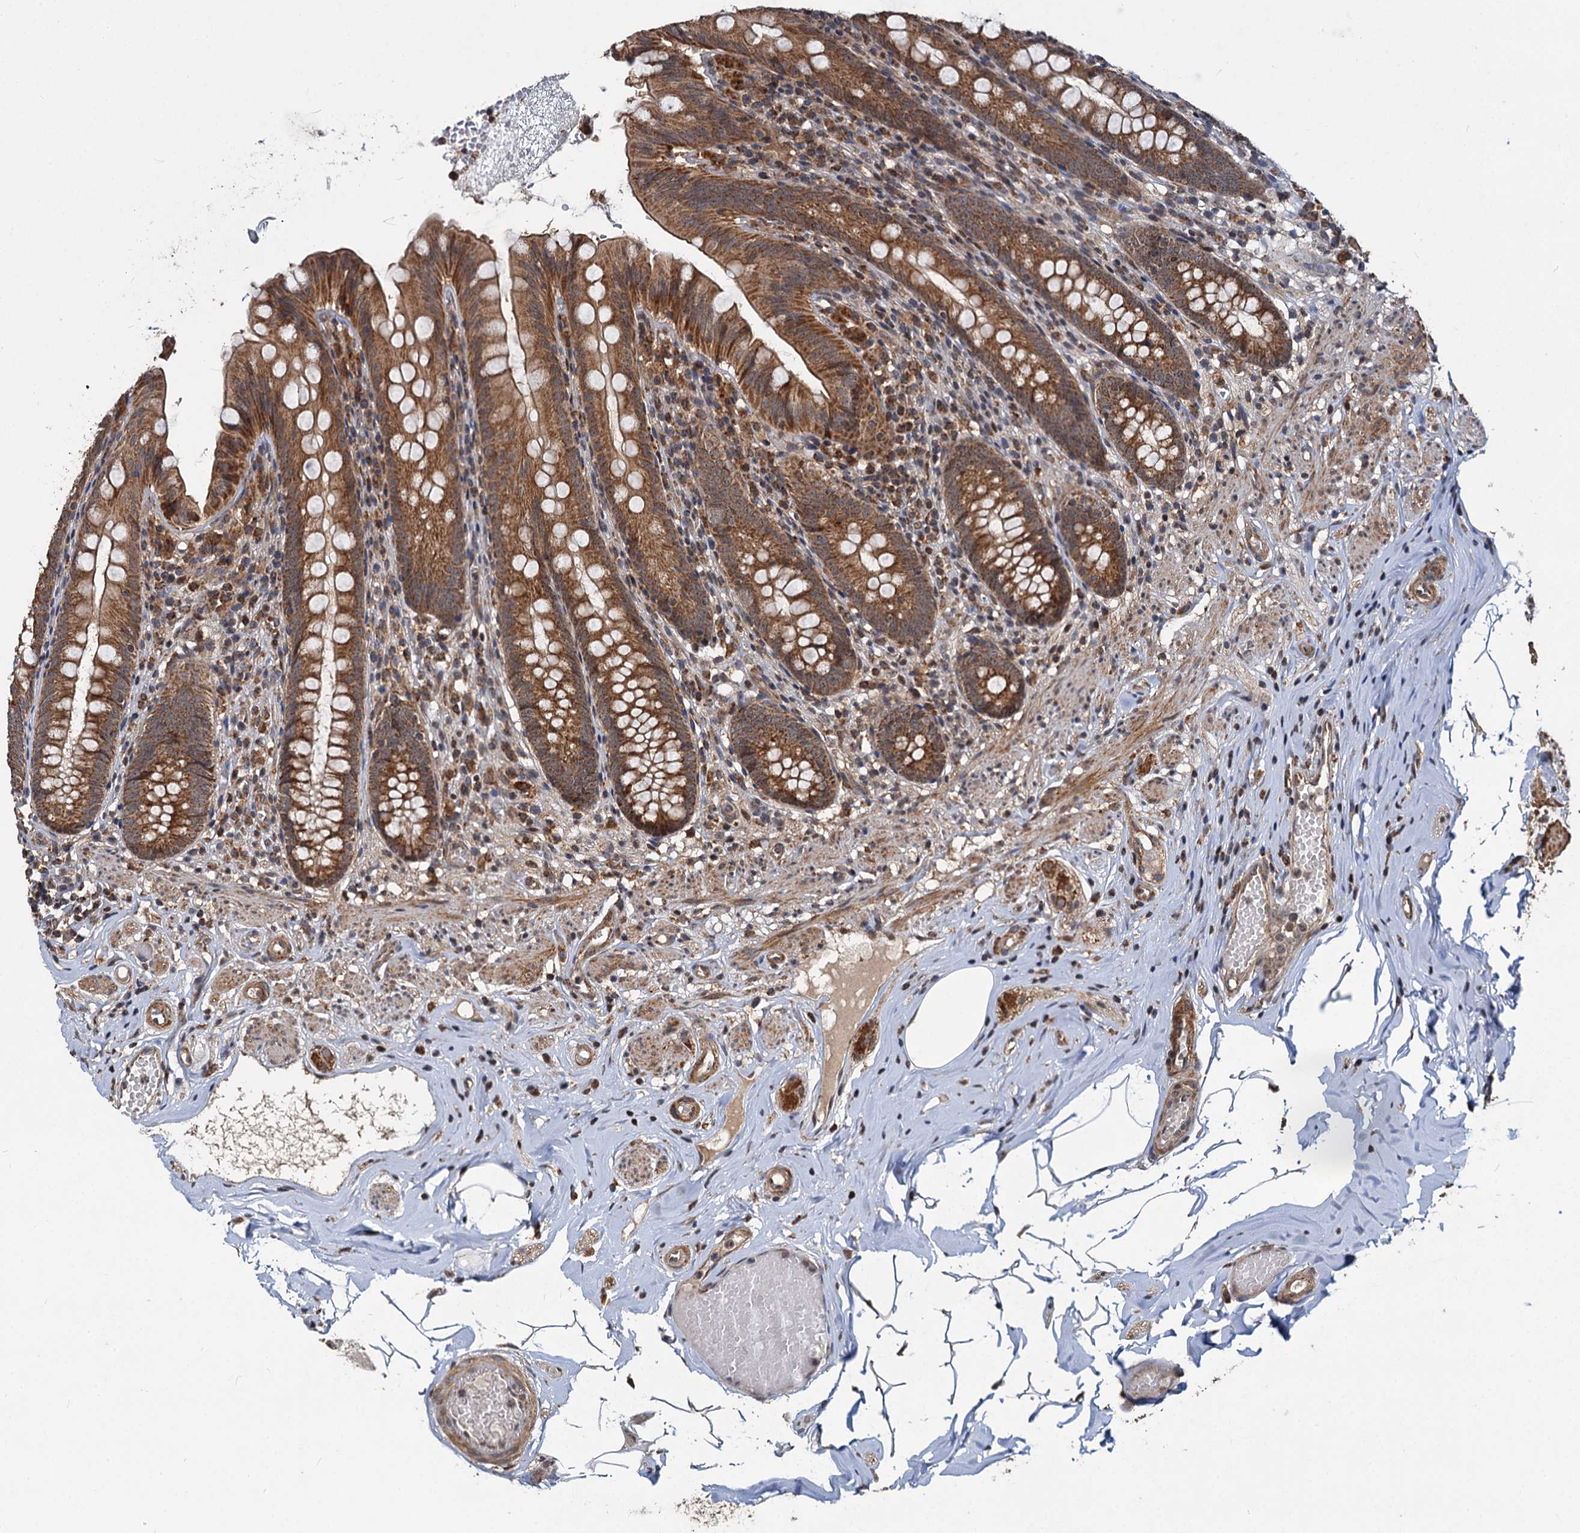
{"staining": {"intensity": "strong", "quantity": ">75%", "location": "cytoplasmic/membranous"}, "tissue": "appendix", "cell_type": "Glandular cells", "image_type": "normal", "snomed": [{"axis": "morphology", "description": "Normal tissue, NOS"}, {"axis": "topography", "description": "Appendix"}], "caption": "DAB immunohistochemical staining of unremarkable human appendix exhibits strong cytoplasmic/membranous protein positivity in about >75% of glandular cells.", "gene": "CEP76", "patient": {"sex": "male", "age": 55}}